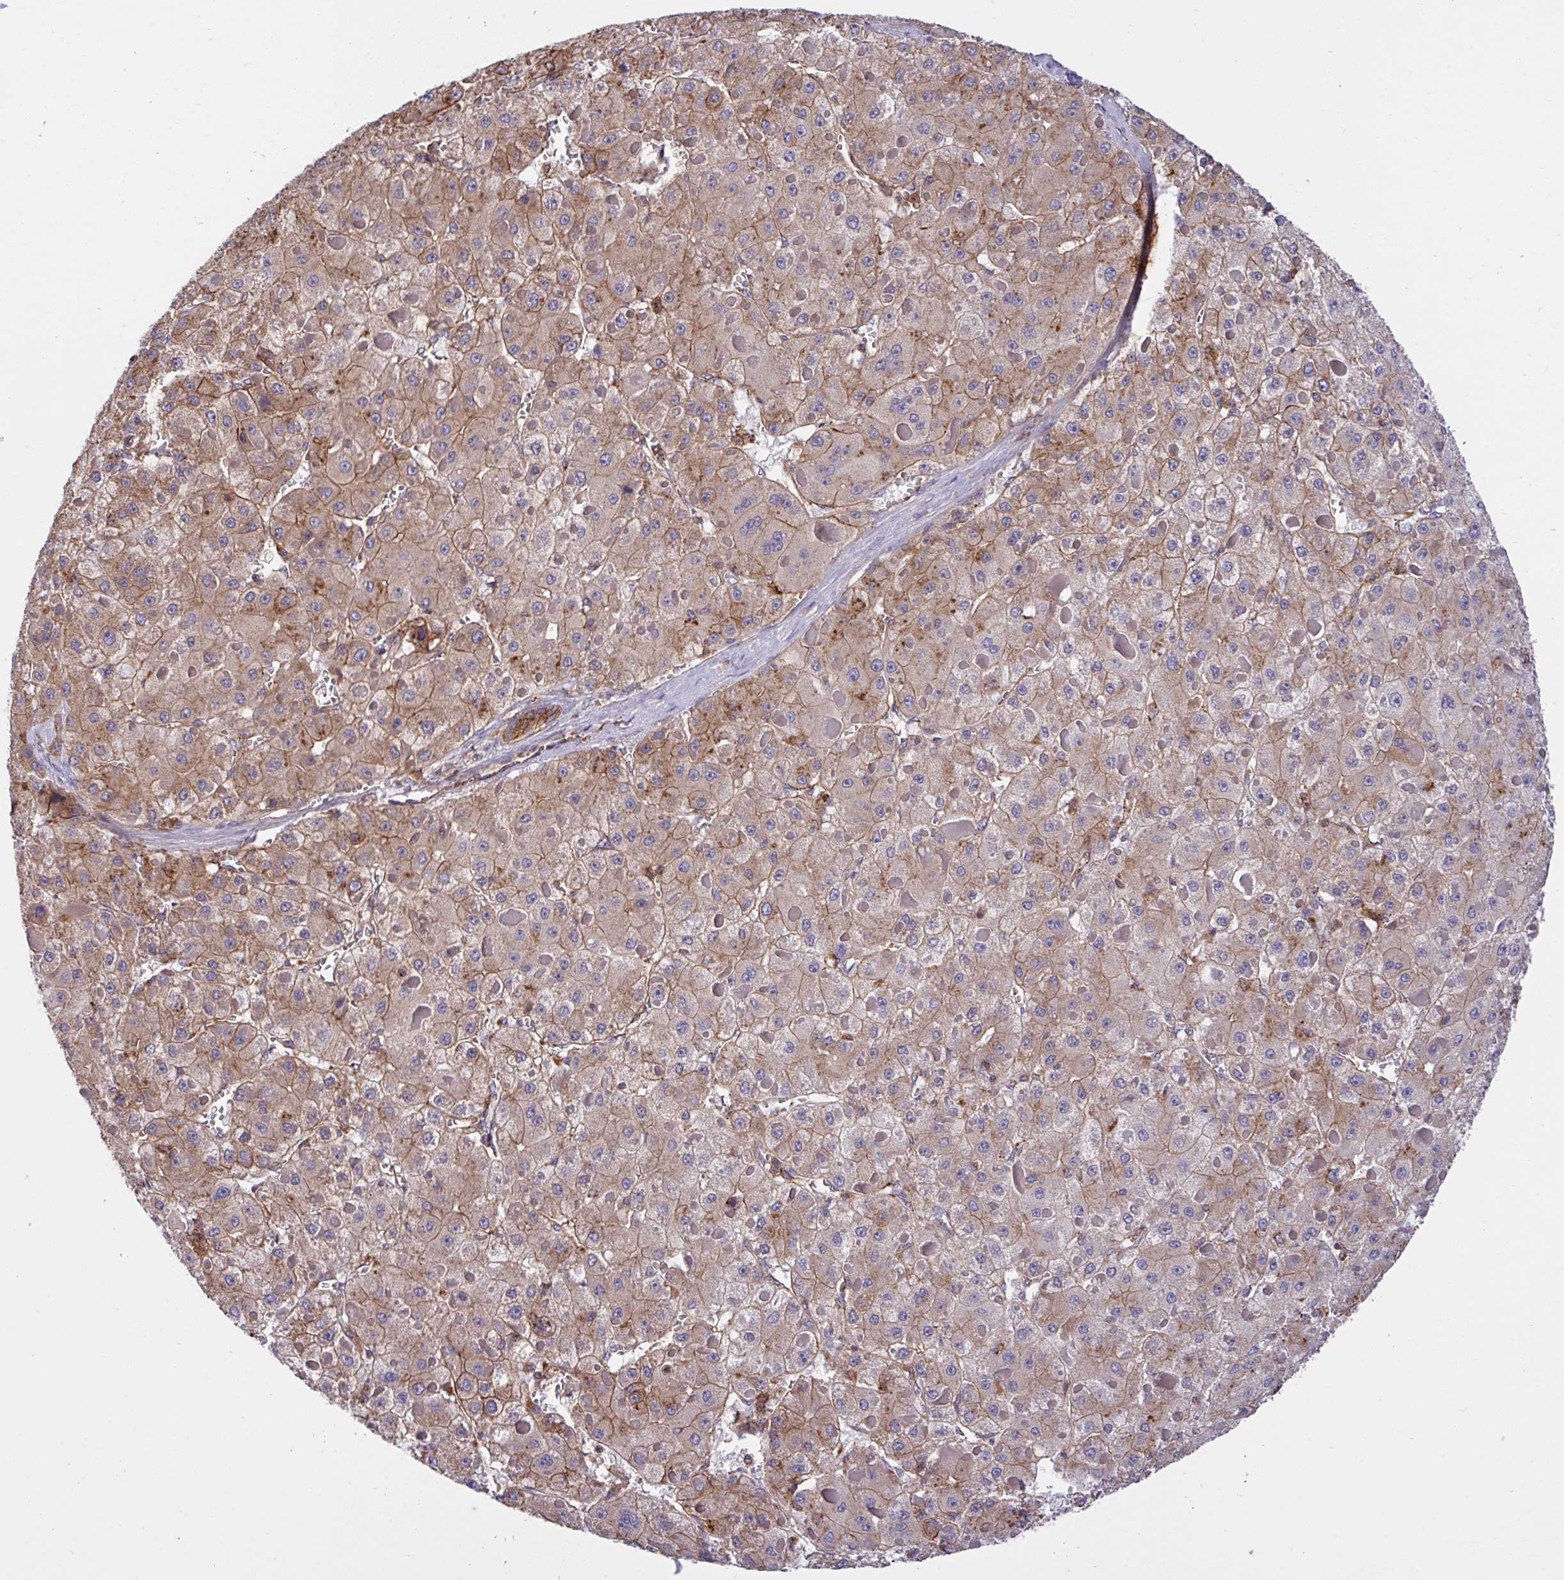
{"staining": {"intensity": "moderate", "quantity": ">75%", "location": "cytoplasmic/membranous"}, "tissue": "liver cancer", "cell_type": "Tumor cells", "image_type": "cancer", "snomed": [{"axis": "morphology", "description": "Carcinoma, Hepatocellular, NOS"}, {"axis": "topography", "description": "Liver"}], "caption": "A micrograph showing moderate cytoplasmic/membranous expression in approximately >75% of tumor cells in liver hepatocellular carcinoma, as visualized by brown immunohistochemical staining.", "gene": "C4orf36", "patient": {"sex": "female", "age": 73}}